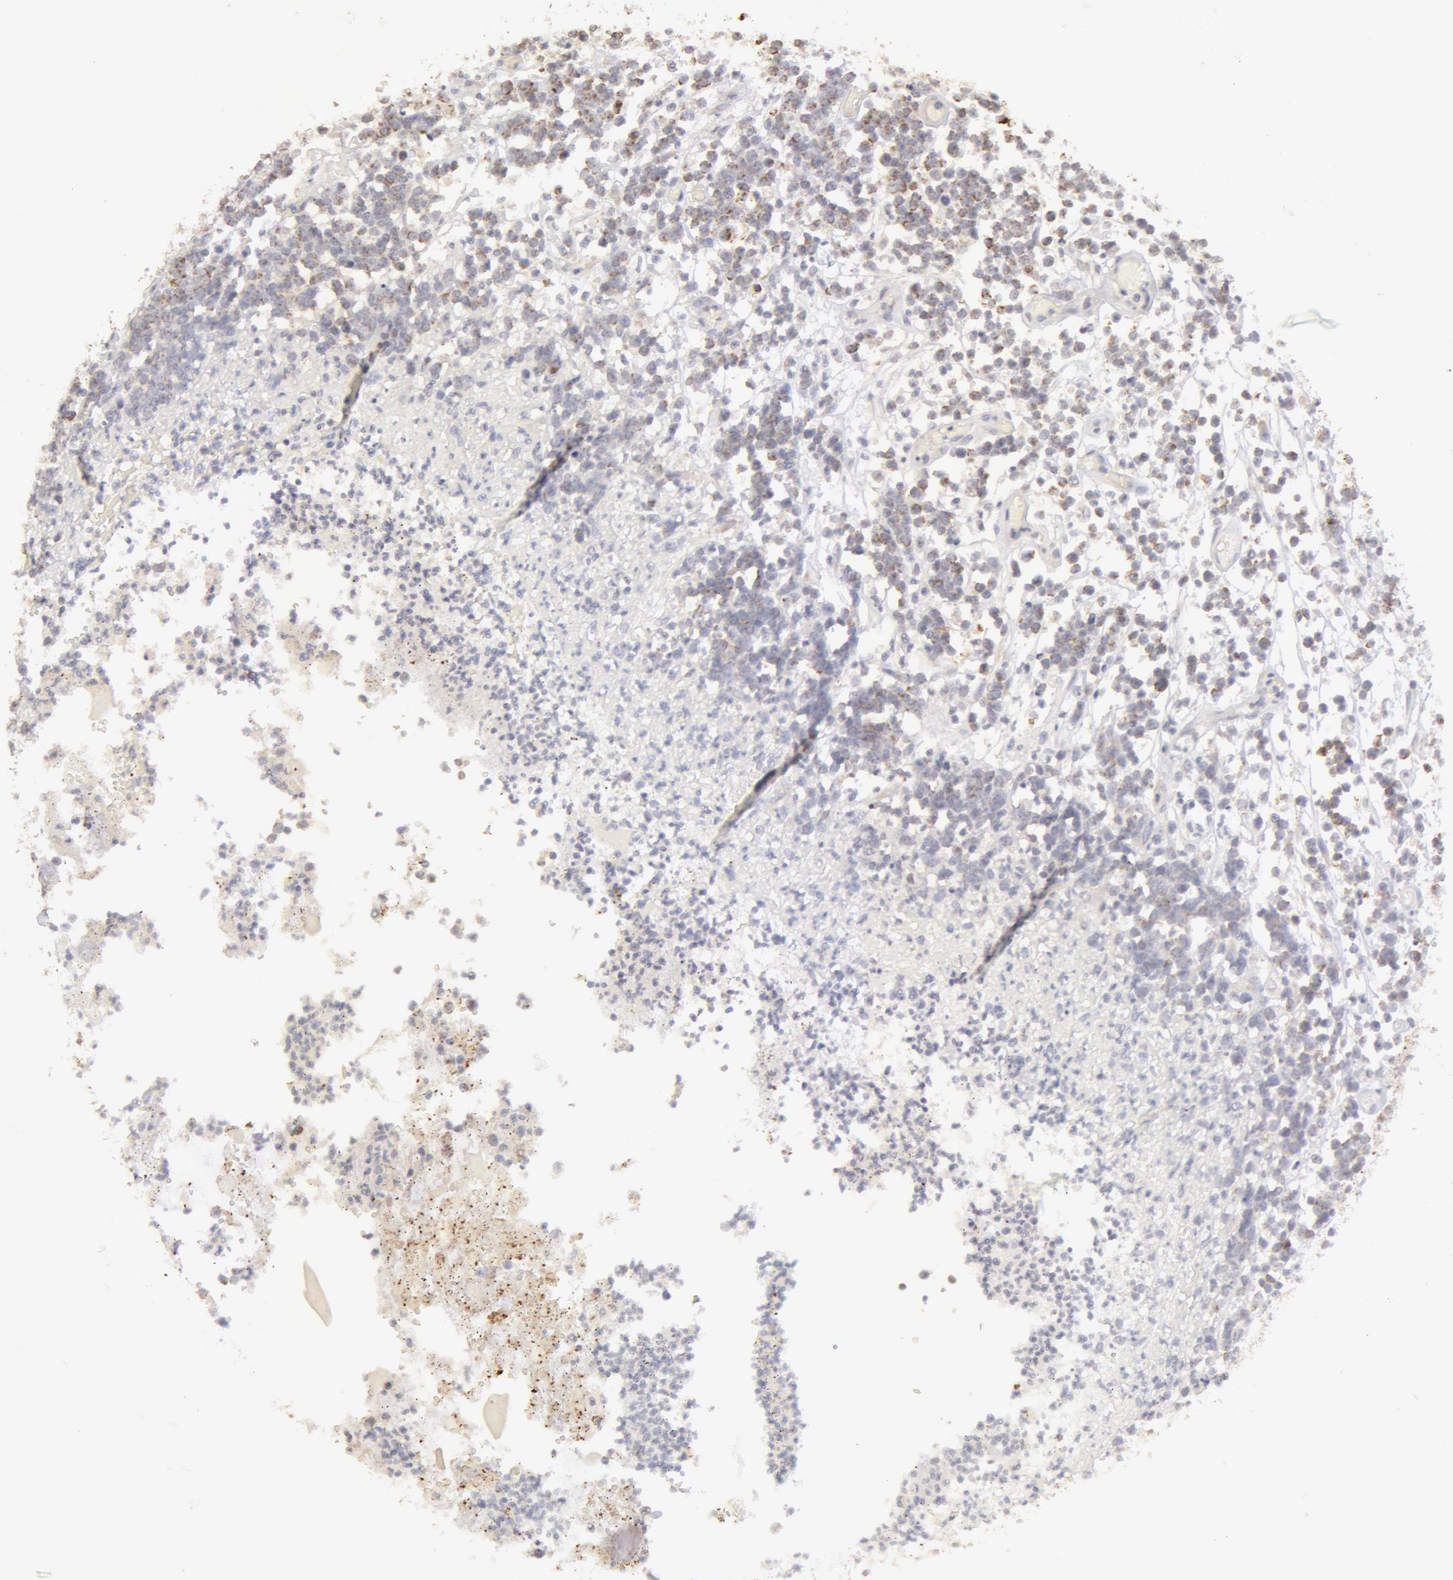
{"staining": {"intensity": "weak", "quantity": "<25%", "location": "cytoplasmic/membranous"}, "tissue": "lymphoma", "cell_type": "Tumor cells", "image_type": "cancer", "snomed": [{"axis": "morphology", "description": "Malignant lymphoma, non-Hodgkin's type, High grade"}, {"axis": "topography", "description": "Colon"}], "caption": "Immunohistochemical staining of human lymphoma shows no significant positivity in tumor cells.", "gene": "ADPRH", "patient": {"sex": "male", "age": 82}}